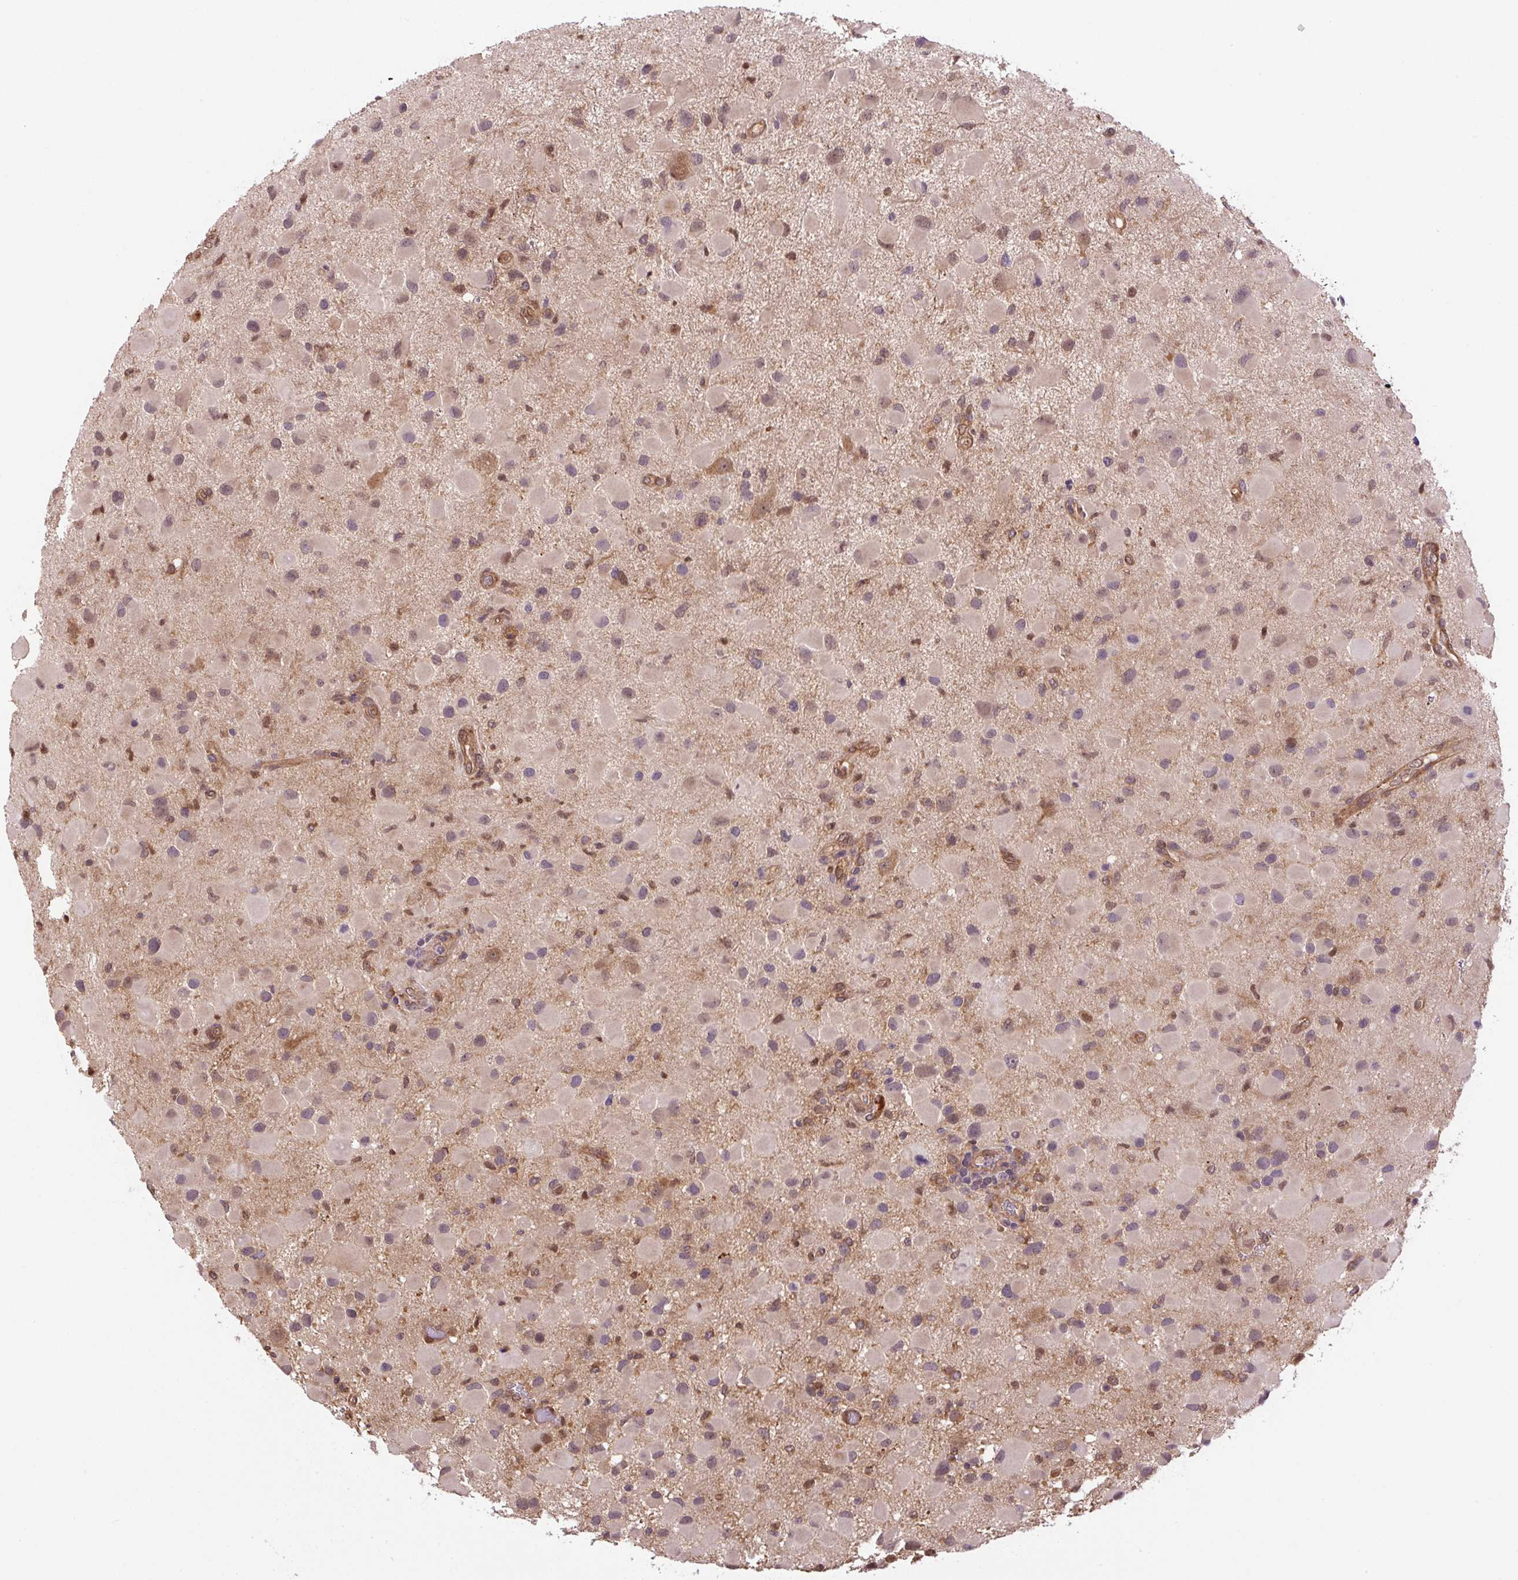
{"staining": {"intensity": "moderate", "quantity": "<25%", "location": "cytoplasmic/membranous"}, "tissue": "glioma", "cell_type": "Tumor cells", "image_type": "cancer", "snomed": [{"axis": "morphology", "description": "Glioma, malignant, Low grade"}, {"axis": "topography", "description": "Brain"}], "caption": "A histopathology image of glioma stained for a protein shows moderate cytoplasmic/membranous brown staining in tumor cells.", "gene": "SEPTIN10", "patient": {"sex": "female", "age": 32}}